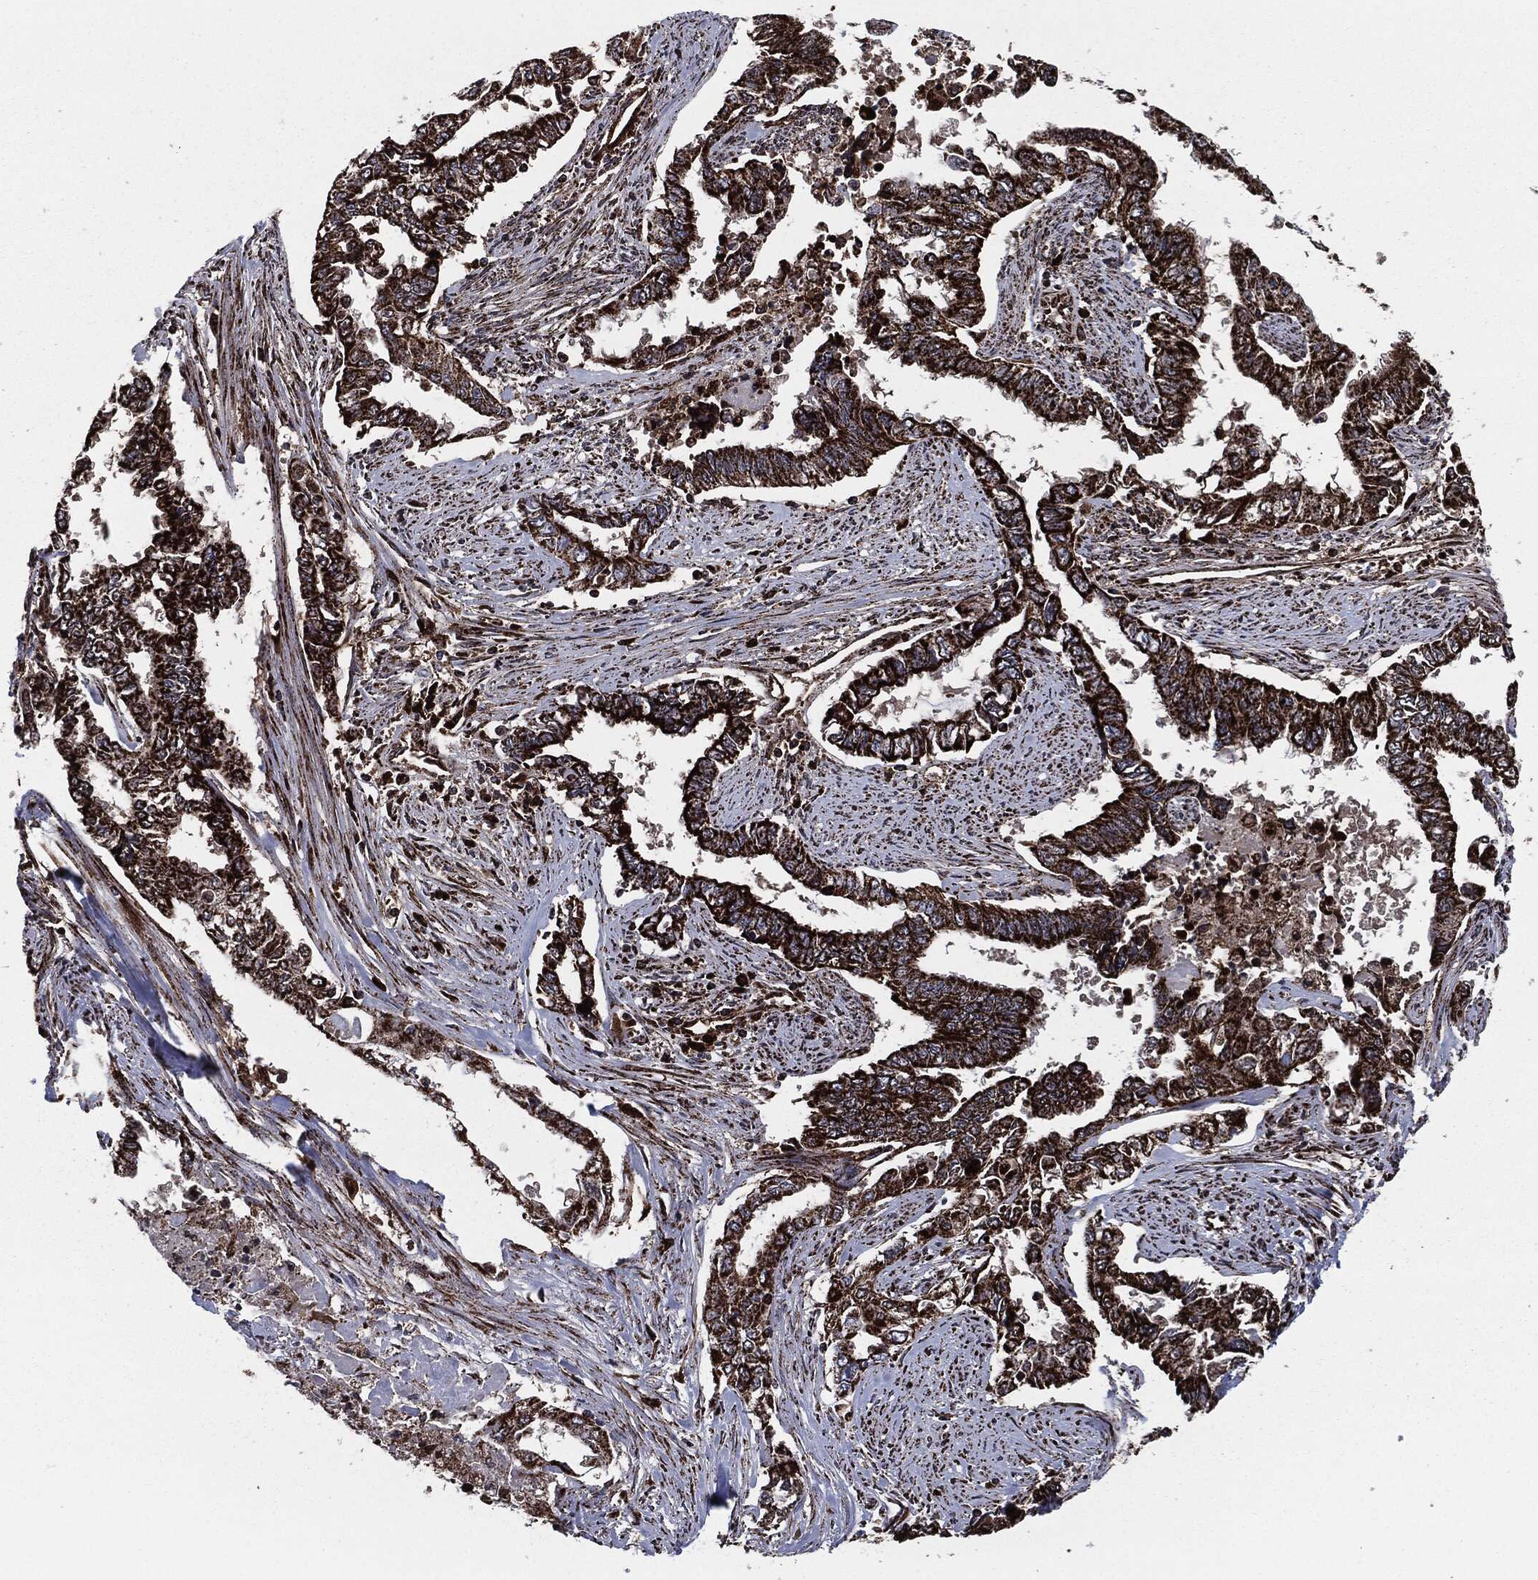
{"staining": {"intensity": "strong", "quantity": ">75%", "location": "cytoplasmic/membranous"}, "tissue": "endometrial cancer", "cell_type": "Tumor cells", "image_type": "cancer", "snomed": [{"axis": "morphology", "description": "Adenocarcinoma, NOS"}, {"axis": "topography", "description": "Uterus"}], "caption": "The photomicrograph reveals immunohistochemical staining of endometrial cancer (adenocarcinoma). There is strong cytoplasmic/membranous expression is appreciated in about >75% of tumor cells.", "gene": "FH", "patient": {"sex": "female", "age": 59}}